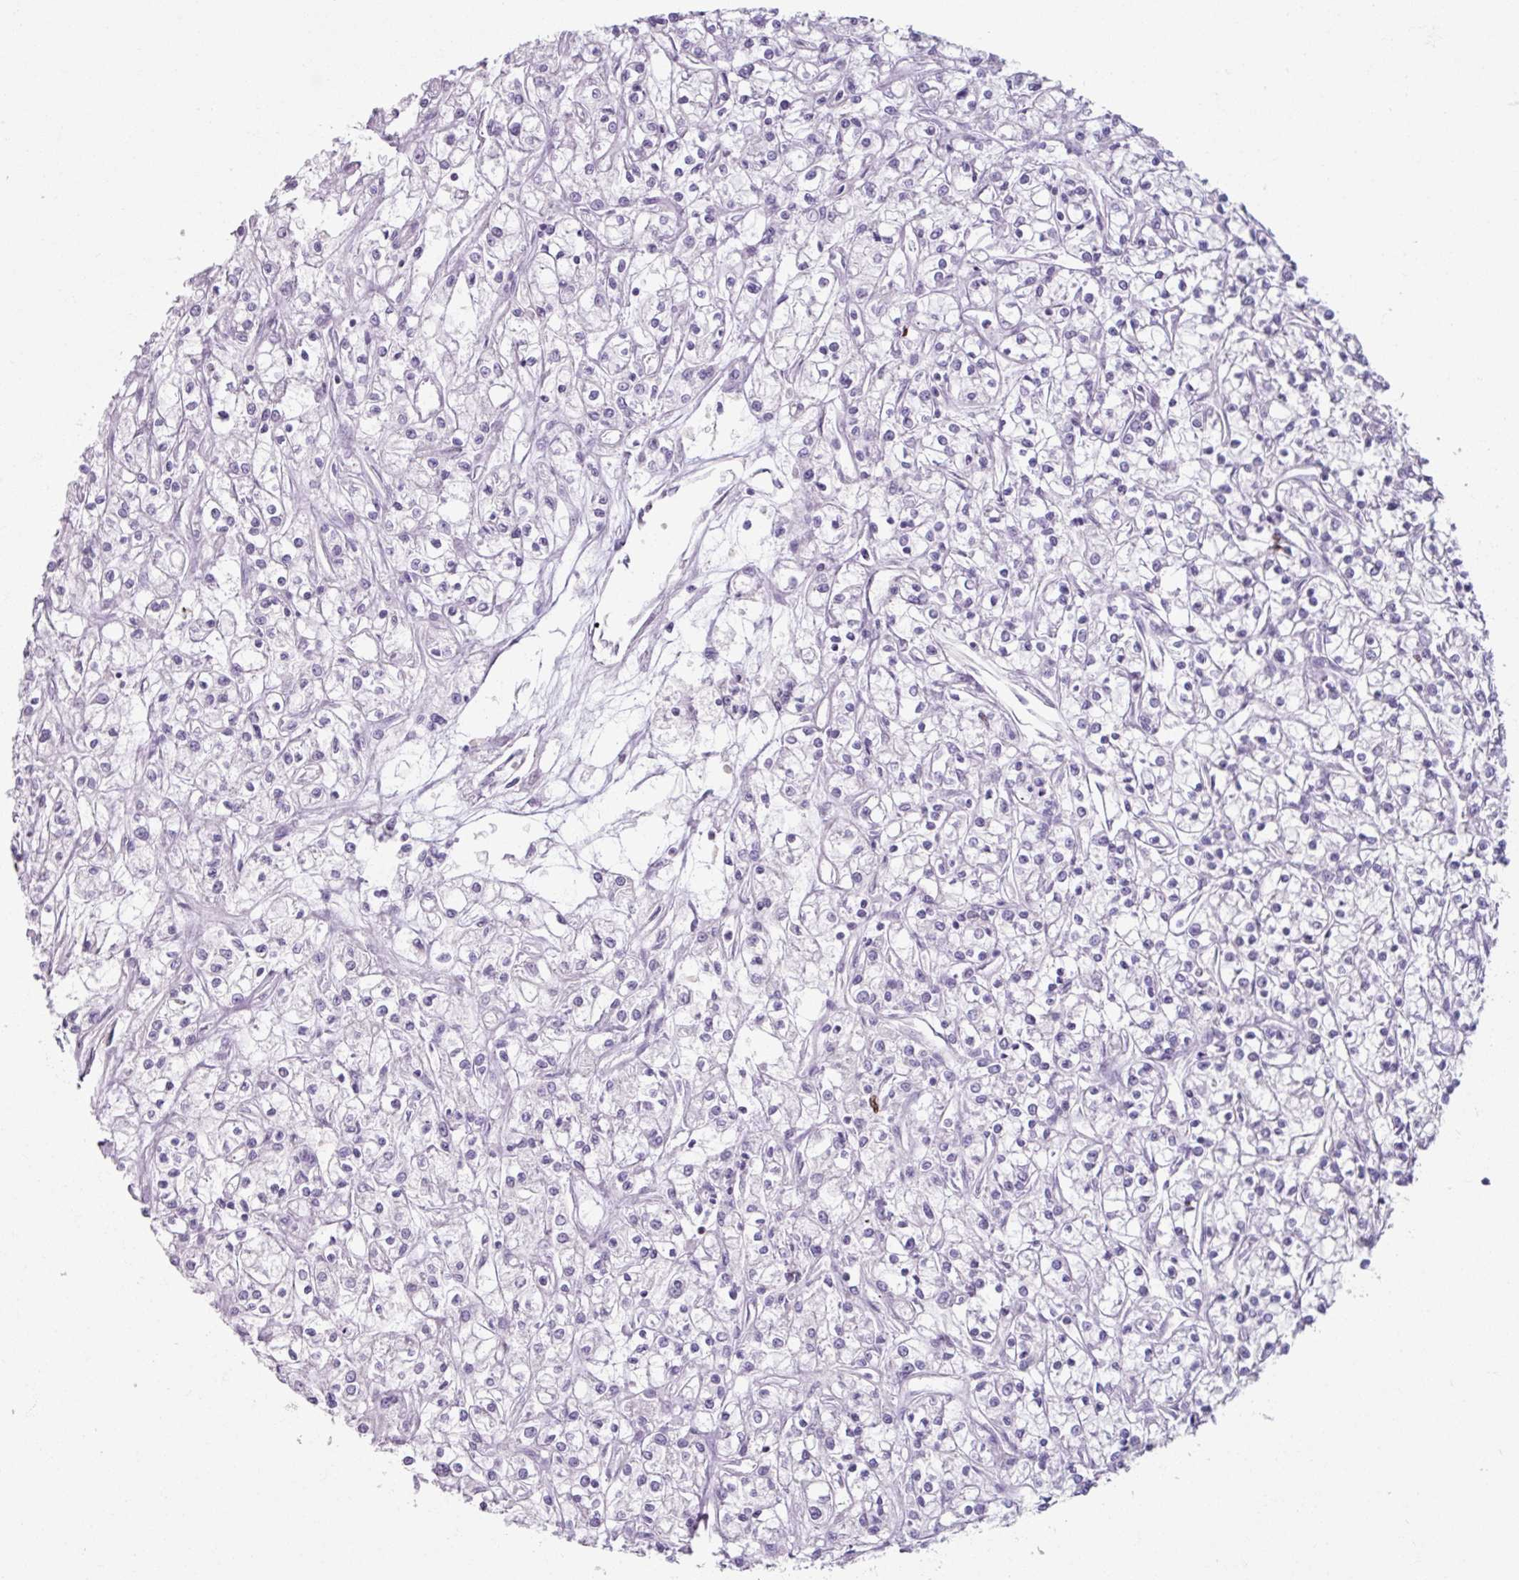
{"staining": {"intensity": "negative", "quantity": "none", "location": "none"}, "tissue": "renal cancer", "cell_type": "Tumor cells", "image_type": "cancer", "snomed": [{"axis": "morphology", "description": "Adenocarcinoma, NOS"}, {"axis": "topography", "description": "Kidney"}], "caption": "DAB (3,3'-diaminobenzidine) immunohistochemical staining of renal adenocarcinoma shows no significant positivity in tumor cells.", "gene": "ATAD2", "patient": {"sex": "female", "age": 59}}